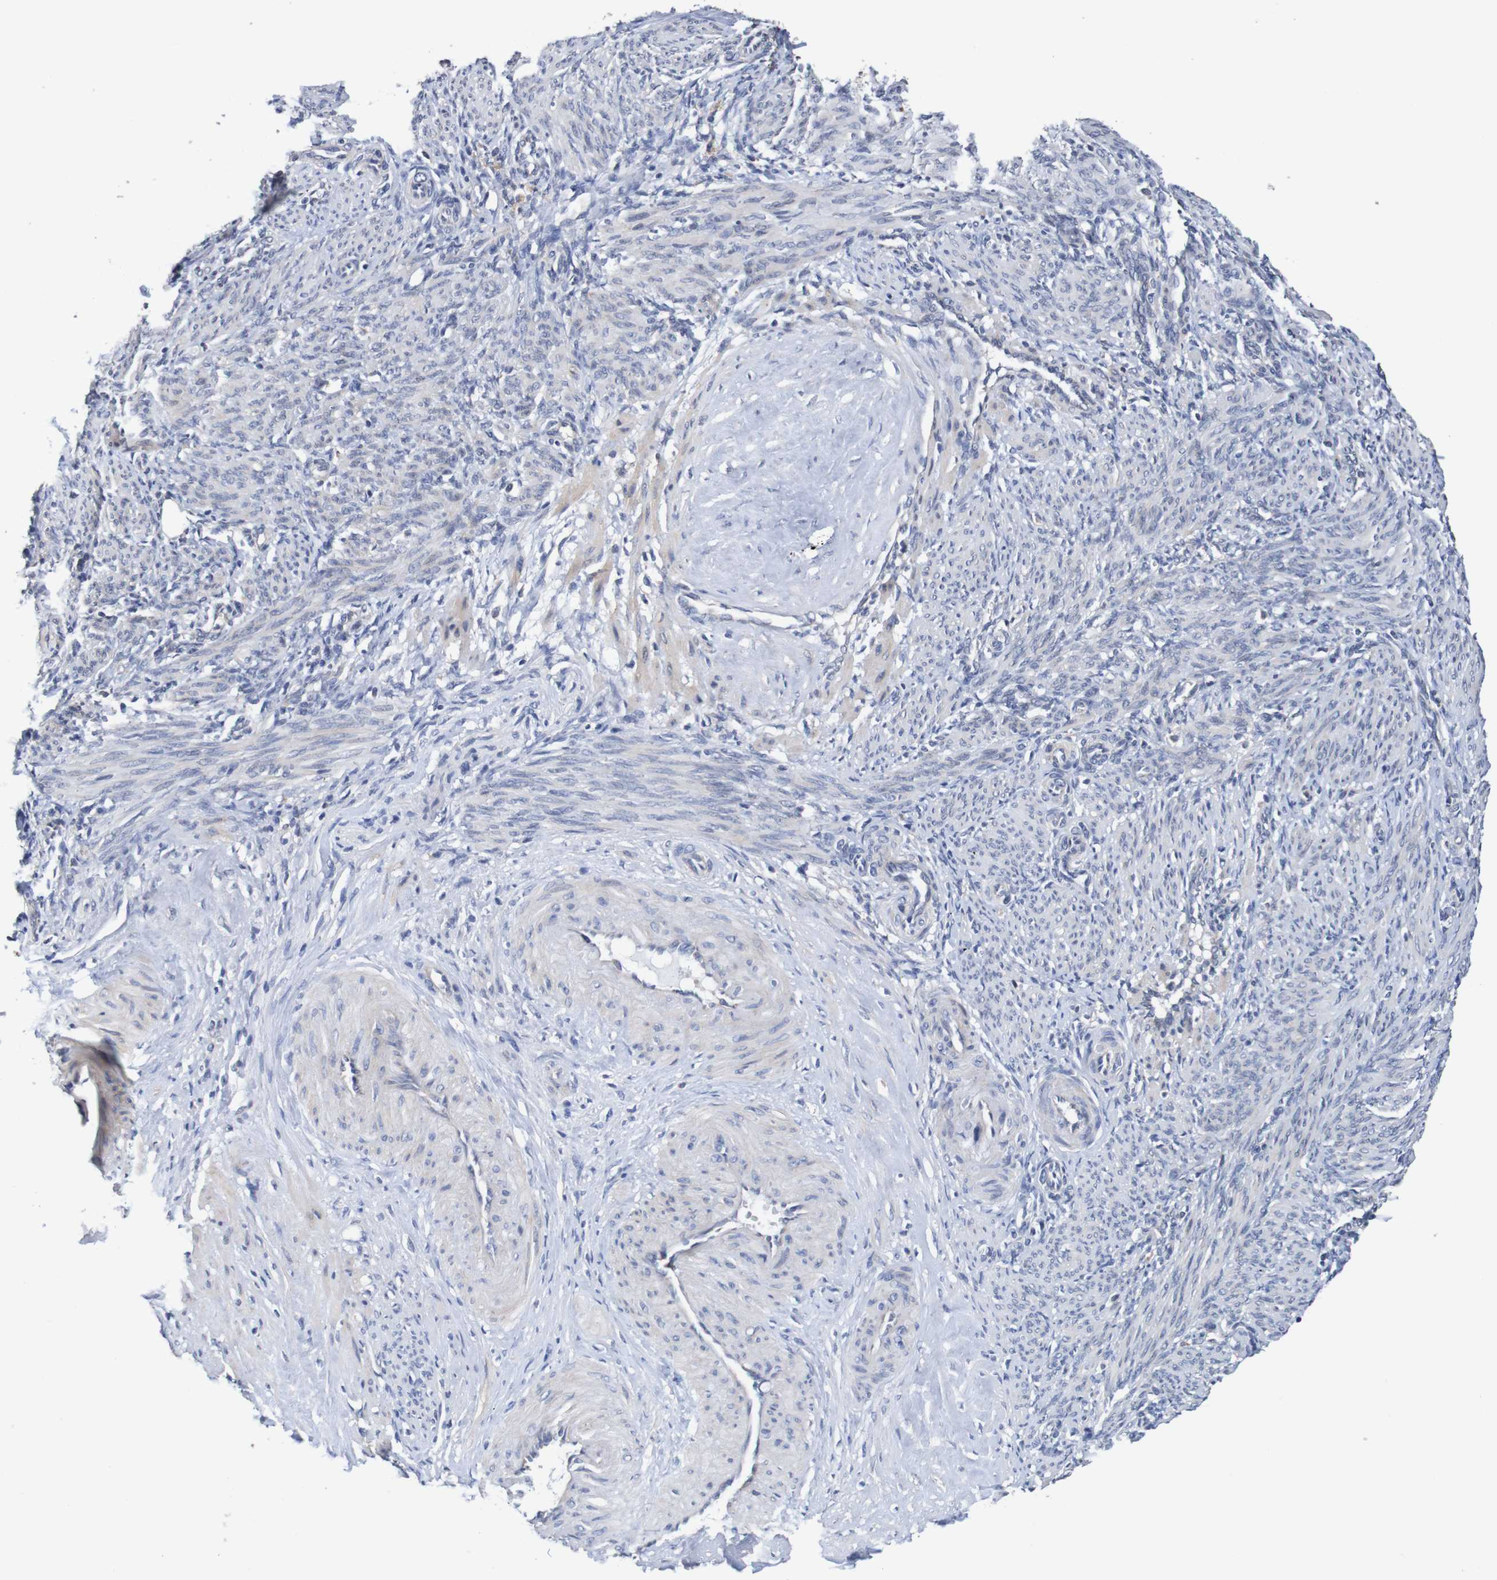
{"staining": {"intensity": "weak", "quantity": "25%-75%", "location": "cytoplasmic/membranous"}, "tissue": "smooth muscle", "cell_type": "Smooth muscle cells", "image_type": "normal", "snomed": [{"axis": "morphology", "description": "Normal tissue, NOS"}, {"axis": "topography", "description": "Endometrium"}], "caption": "This is an image of immunohistochemistry staining of benign smooth muscle, which shows weak positivity in the cytoplasmic/membranous of smooth muscle cells.", "gene": "FIBP", "patient": {"sex": "female", "age": 33}}